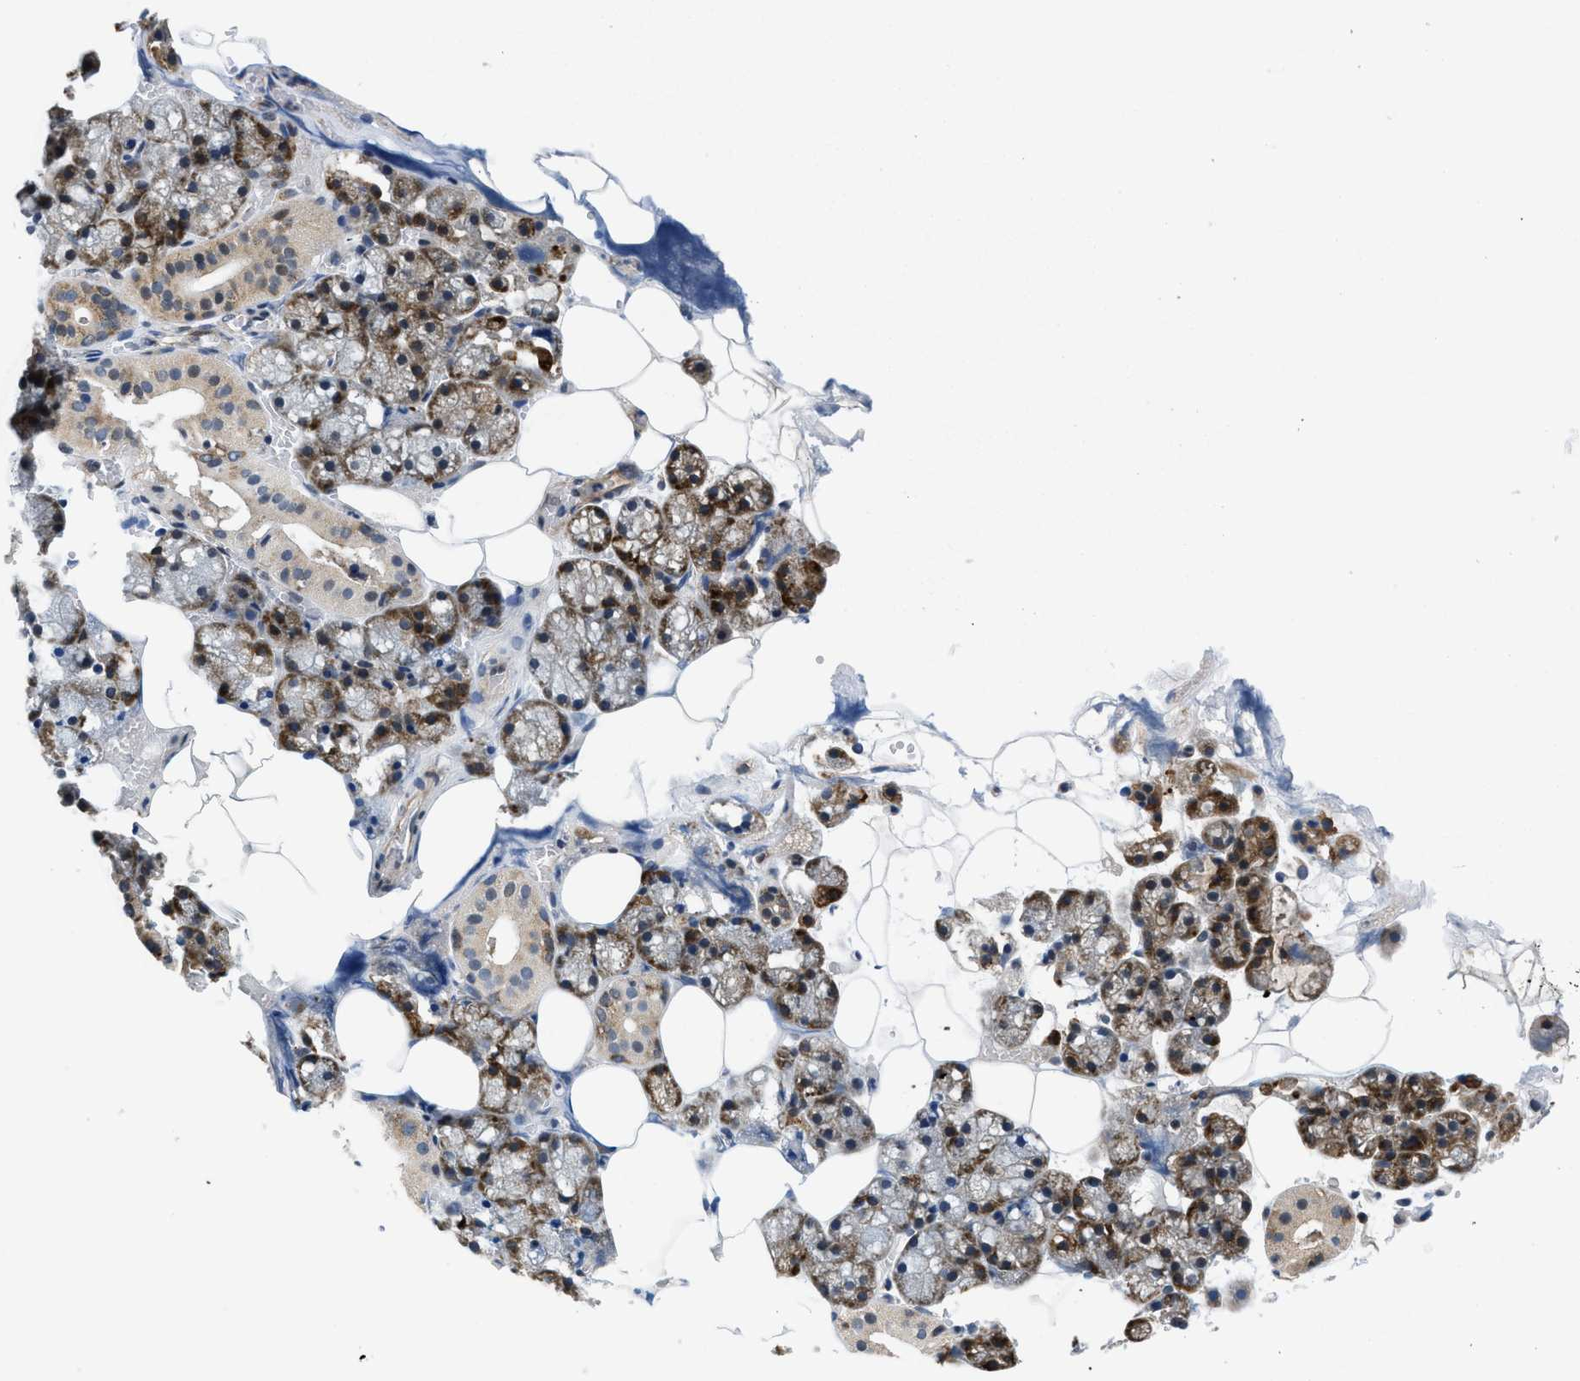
{"staining": {"intensity": "strong", "quantity": "25%-75%", "location": "cytoplasmic/membranous"}, "tissue": "salivary gland", "cell_type": "Glandular cells", "image_type": "normal", "snomed": [{"axis": "morphology", "description": "Normal tissue, NOS"}, {"axis": "topography", "description": "Salivary gland"}], "caption": "A histopathology image of human salivary gland stained for a protein reveals strong cytoplasmic/membranous brown staining in glandular cells.", "gene": "PA2G4", "patient": {"sex": "male", "age": 62}}